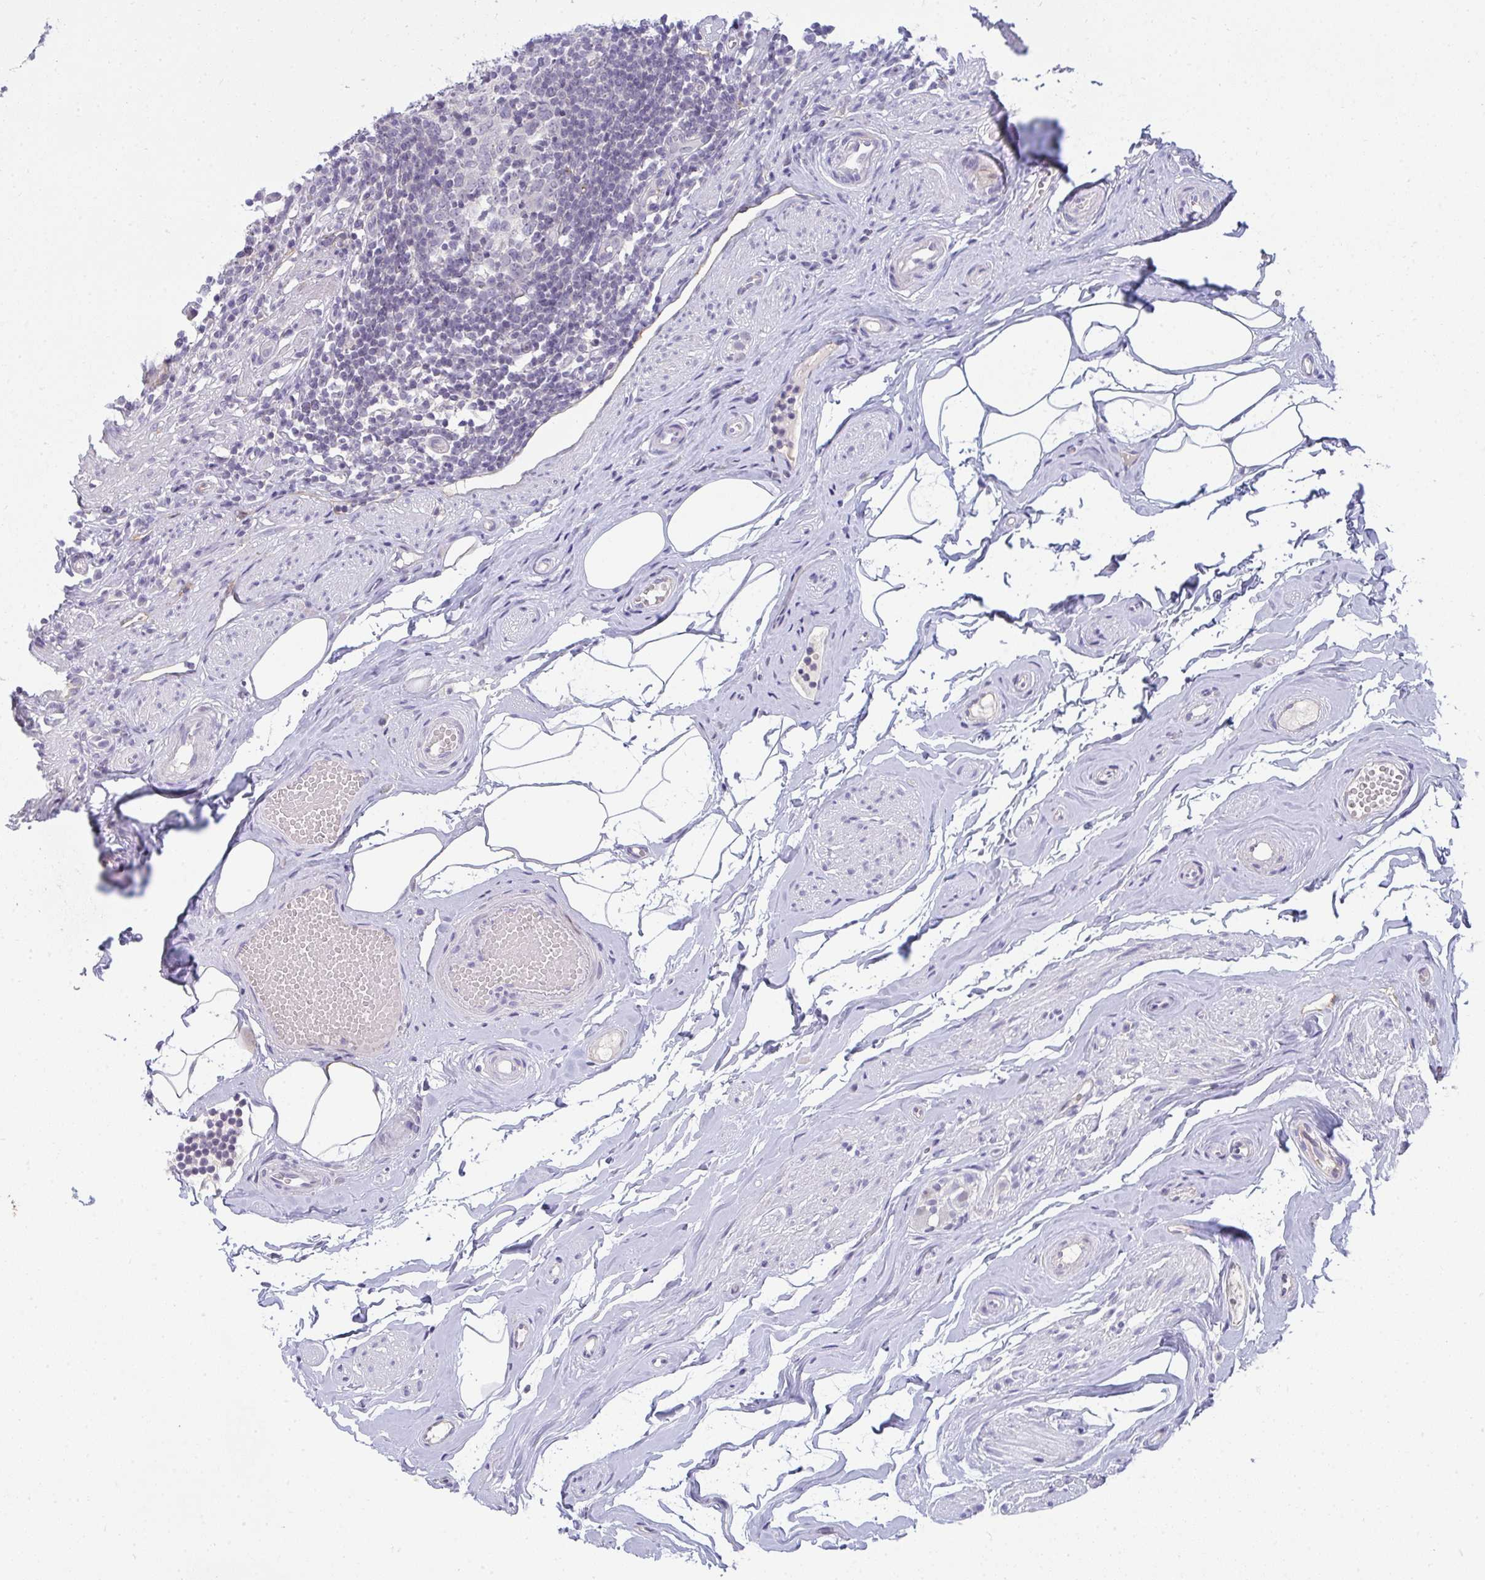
{"staining": {"intensity": "weak", "quantity": "<25%", "location": "cytoplasmic/membranous"}, "tissue": "appendix", "cell_type": "Glandular cells", "image_type": "normal", "snomed": [{"axis": "morphology", "description": "Normal tissue, NOS"}, {"axis": "topography", "description": "Appendix"}], "caption": "This is an immunohistochemistry histopathology image of normal human appendix. There is no positivity in glandular cells.", "gene": "TMEM82", "patient": {"sex": "female", "age": 56}}